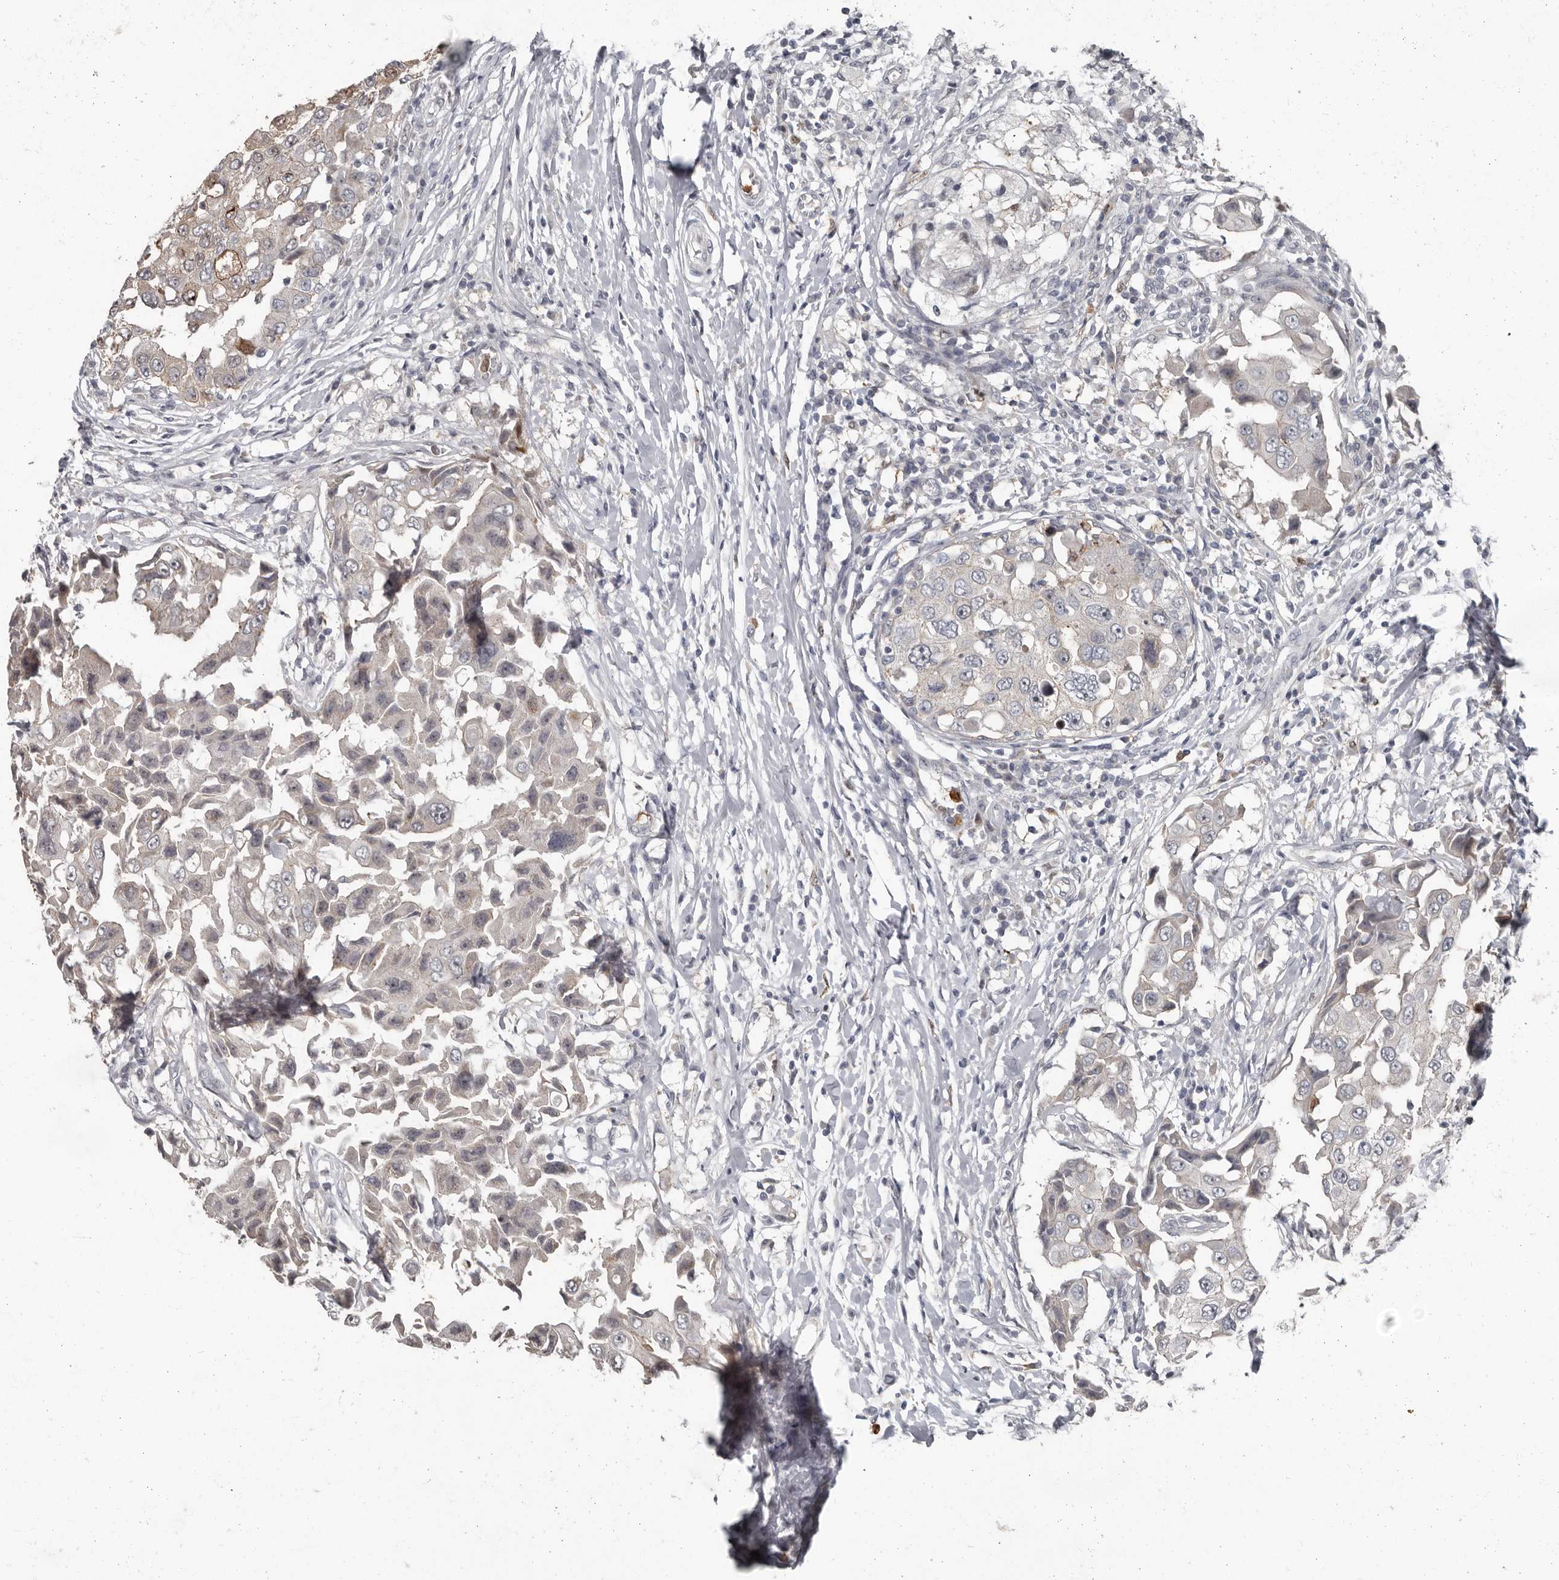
{"staining": {"intensity": "negative", "quantity": "none", "location": "none"}, "tissue": "breast cancer", "cell_type": "Tumor cells", "image_type": "cancer", "snomed": [{"axis": "morphology", "description": "Duct carcinoma"}, {"axis": "topography", "description": "Breast"}], "caption": "Tumor cells are negative for protein expression in human breast cancer (intraductal carcinoma).", "gene": "GPR157", "patient": {"sex": "female", "age": 27}}